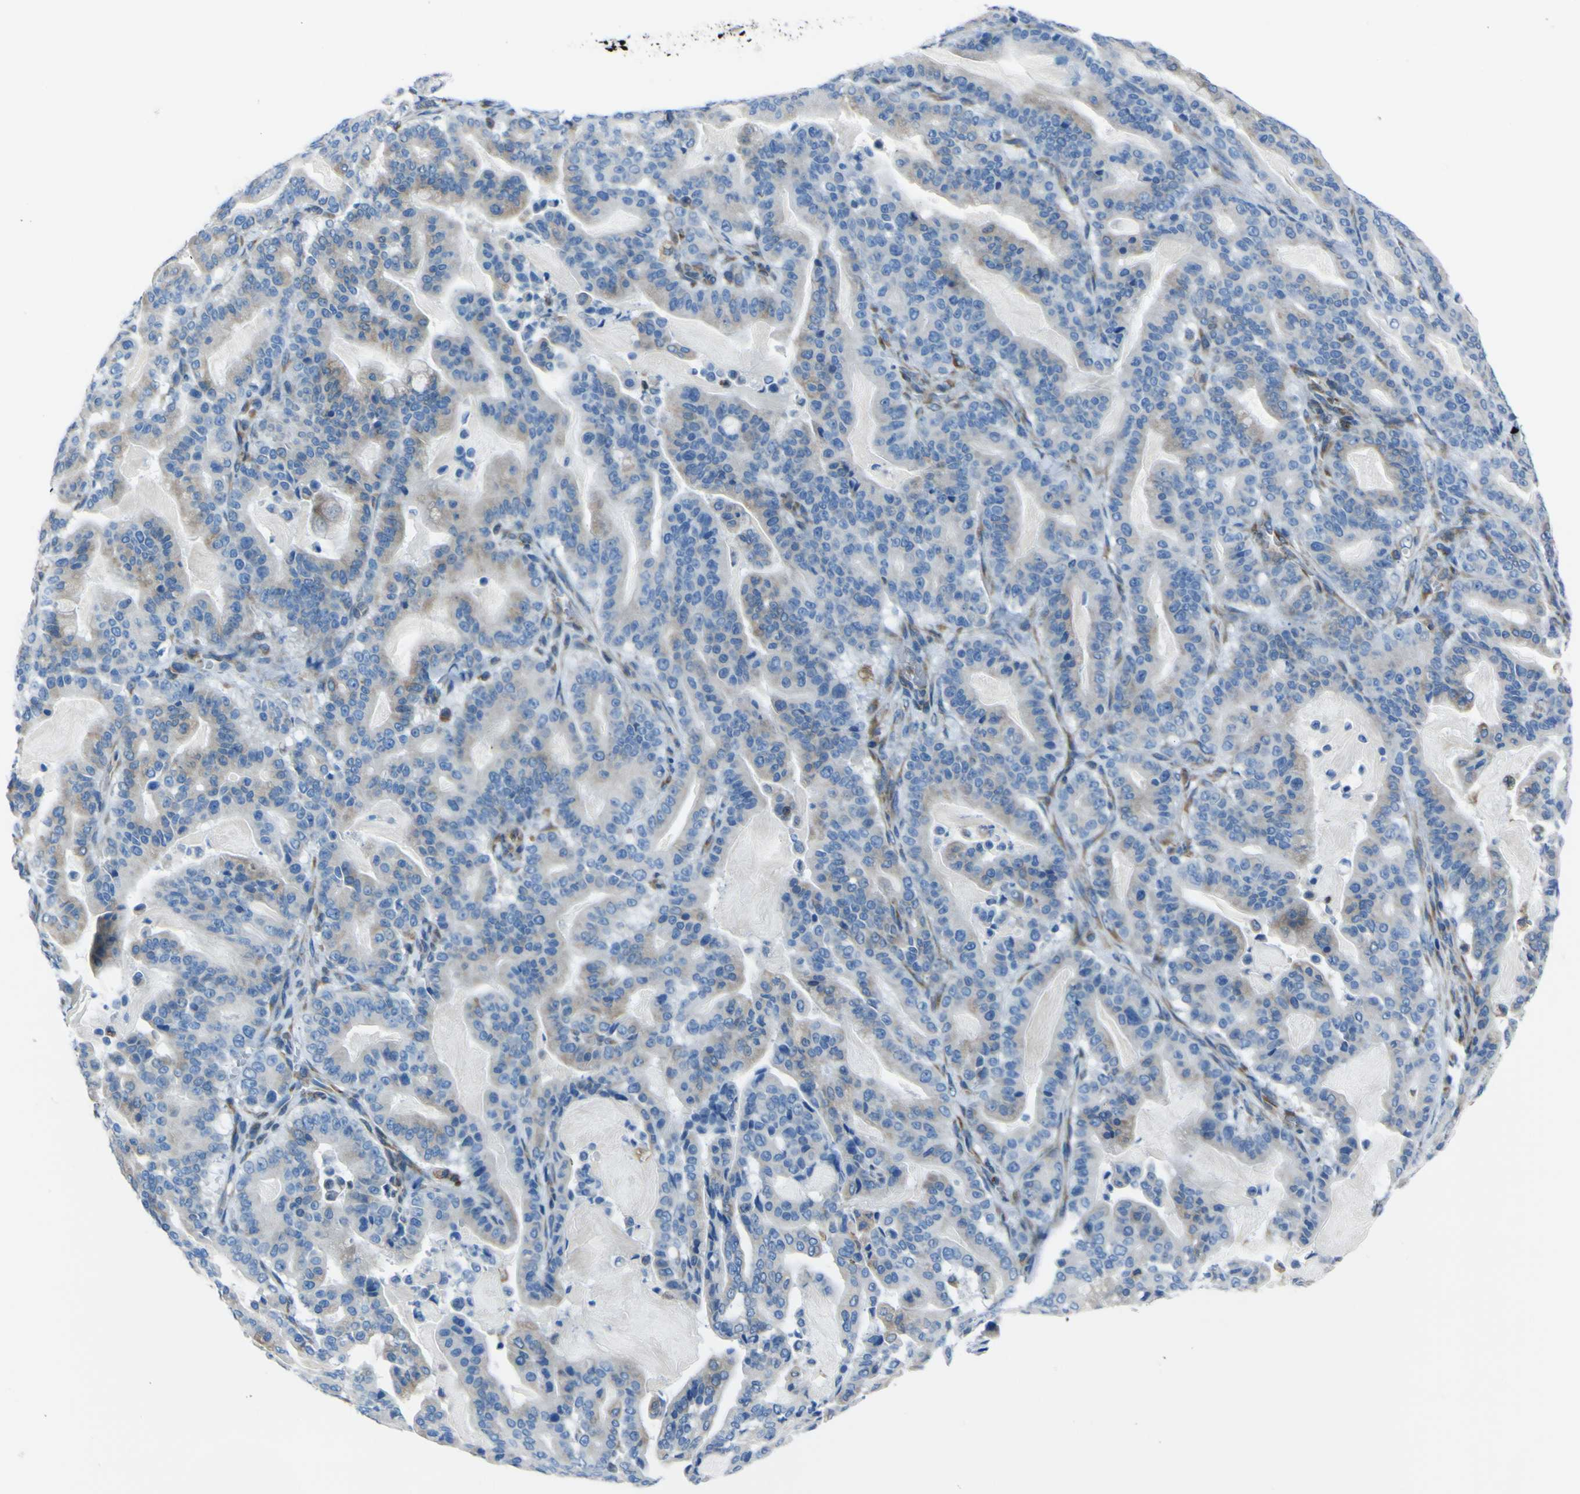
{"staining": {"intensity": "moderate", "quantity": "25%-75%", "location": "cytoplasmic/membranous"}, "tissue": "pancreatic cancer", "cell_type": "Tumor cells", "image_type": "cancer", "snomed": [{"axis": "morphology", "description": "Adenocarcinoma, NOS"}, {"axis": "topography", "description": "Pancreas"}], "caption": "Immunohistochemistry staining of adenocarcinoma (pancreatic), which reveals medium levels of moderate cytoplasmic/membranous staining in approximately 25%-75% of tumor cells indicating moderate cytoplasmic/membranous protein staining. The staining was performed using DAB (3,3'-diaminobenzidine) (brown) for protein detection and nuclei were counterstained in hematoxylin (blue).", "gene": "STIM1", "patient": {"sex": "male", "age": 63}}